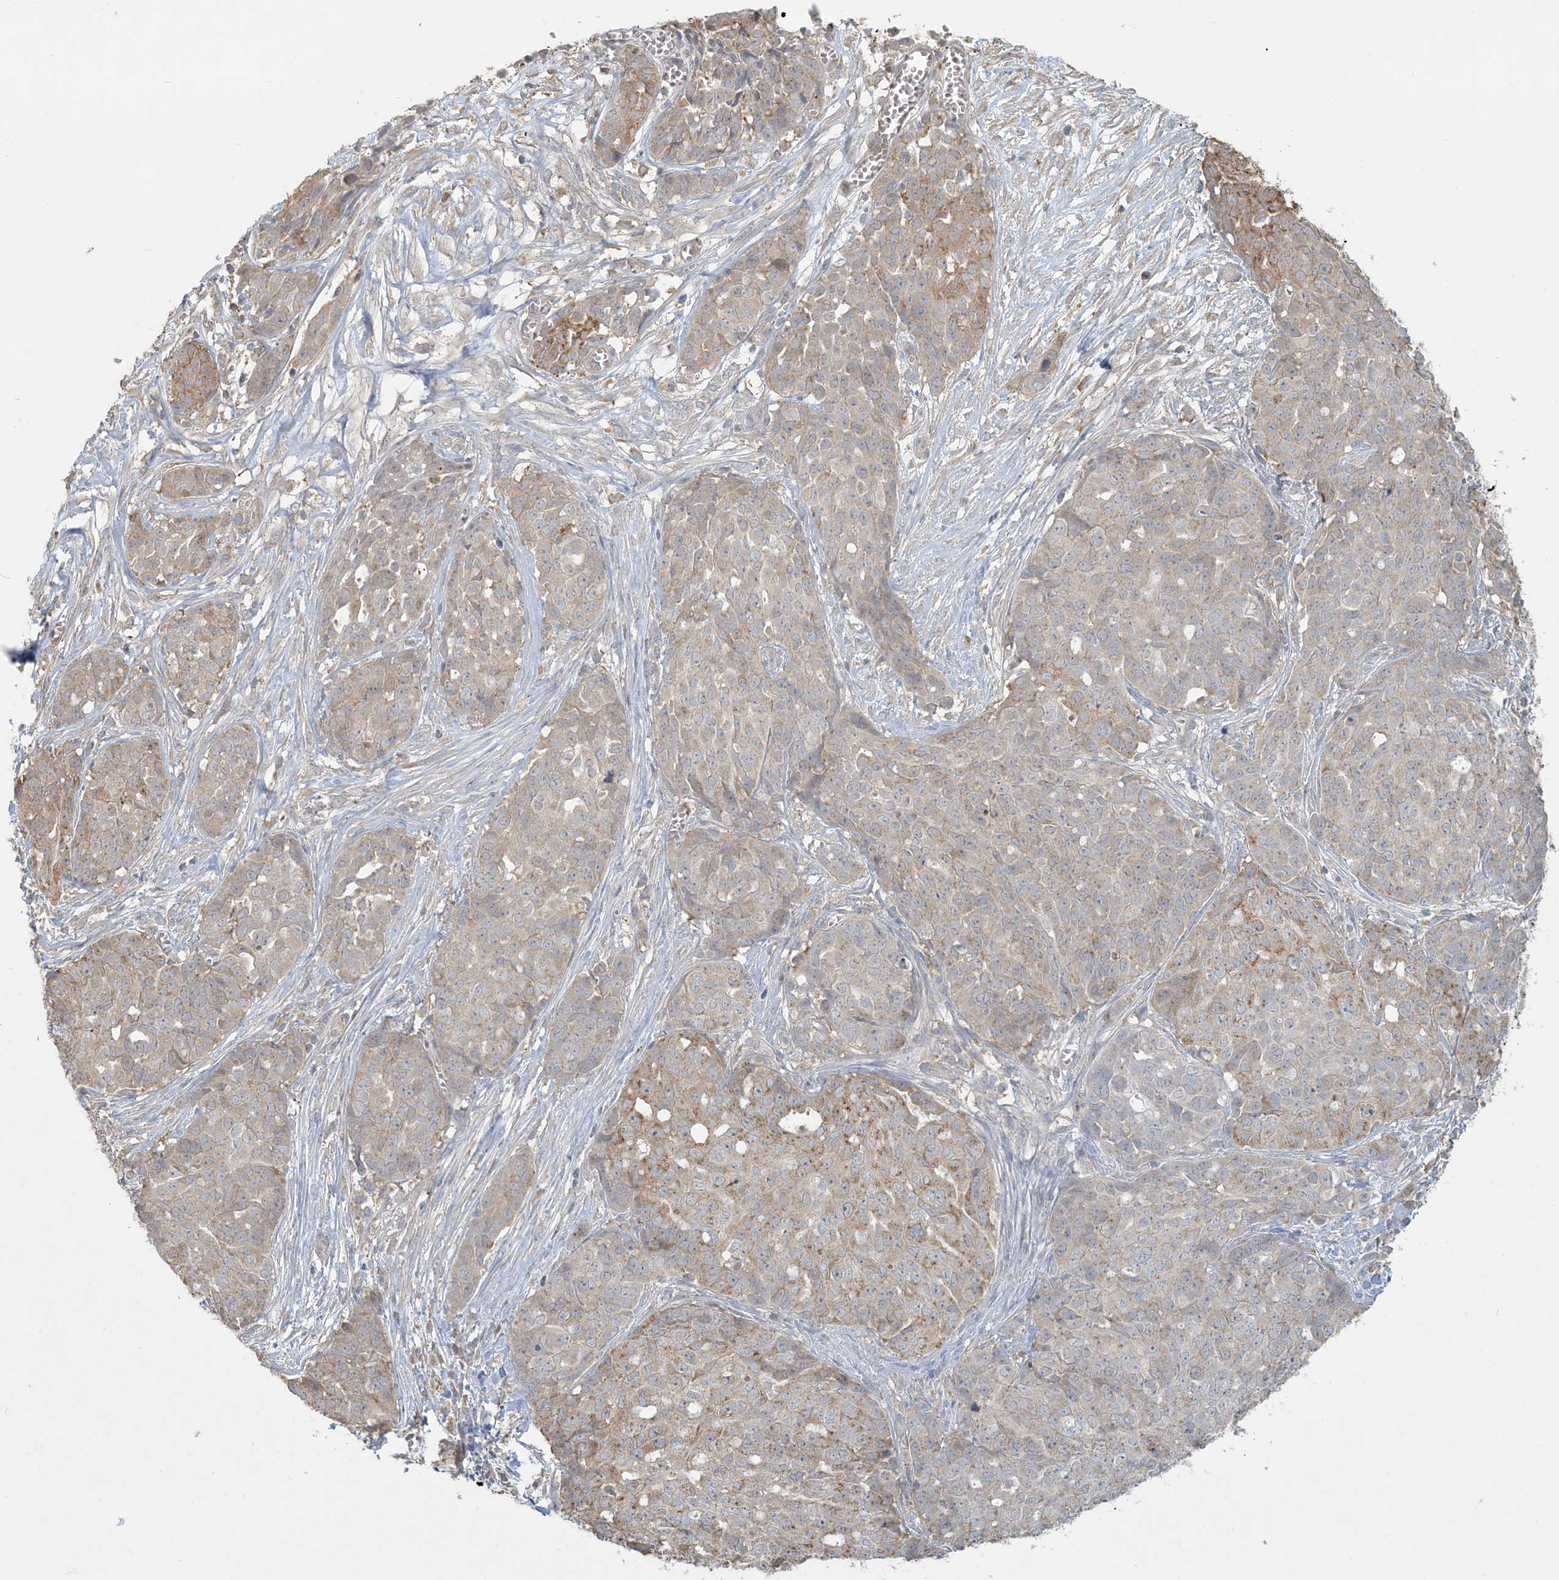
{"staining": {"intensity": "moderate", "quantity": "<25%", "location": "cytoplasmic/membranous"}, "tissue": "ovarian cancer", "cell_type": "Tumor cells", "image_type": "cancer", "snomed": [{"axis": "morphology", "description": "Cystadenocarcinoma, serous, NOS"}, {"axis": "topography", "description": "Soft tissue"}, {"axis": "topography", "description": "Ovary"}], "caption": "DAB (3,3'-diaminobenzidine) immunohistochemical staining of human serous cystadenocarcinoma (ovarian) demonstrates moderate cytoplasmic/membranous protein staining in about <25% of tumor cells.", "gene": "HACL1", "patient": {"sex": "female", "age": 57}}